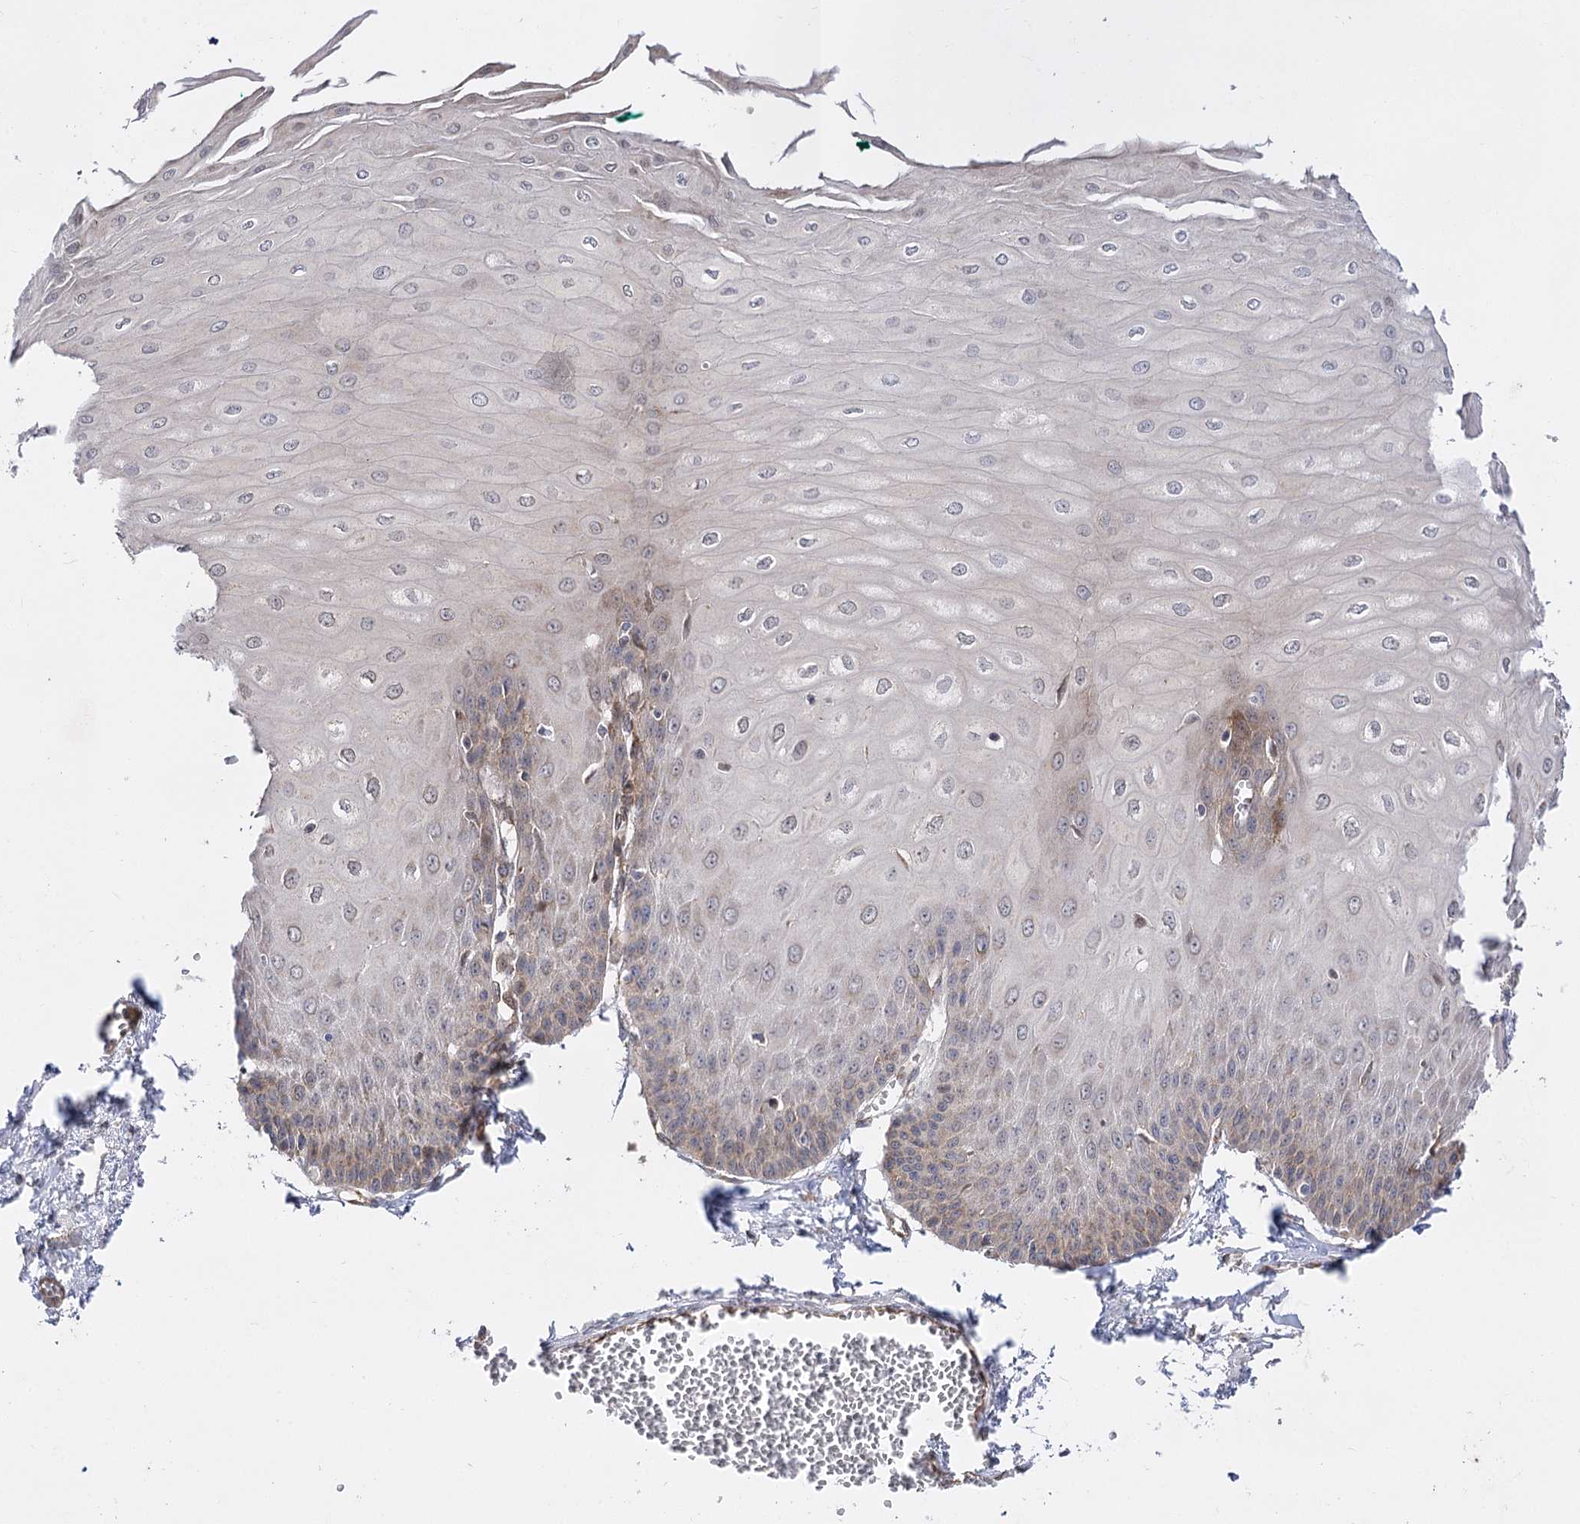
{"staining": {"intensity": "strong", "quantity": "25%-75%", "location": "cytoplasmic/membranous"}, "tissue": "esophagus", "cell_type": "Squamous epithelial cells", "image_type": "normal", "snomed": [{"axis": "morphology", "description": "Normal tissue, NOS"}, {"axis": "topography", "description": "Esophagus"}], "caption": "Squamous epithelial cells display high levels of strong cytoplasmic/membranous expression in about 25%-75% of cells in unremarkable esophagus.", "gene": "ARHGAP31", "patient": {"sex": "male", "age": 60}}